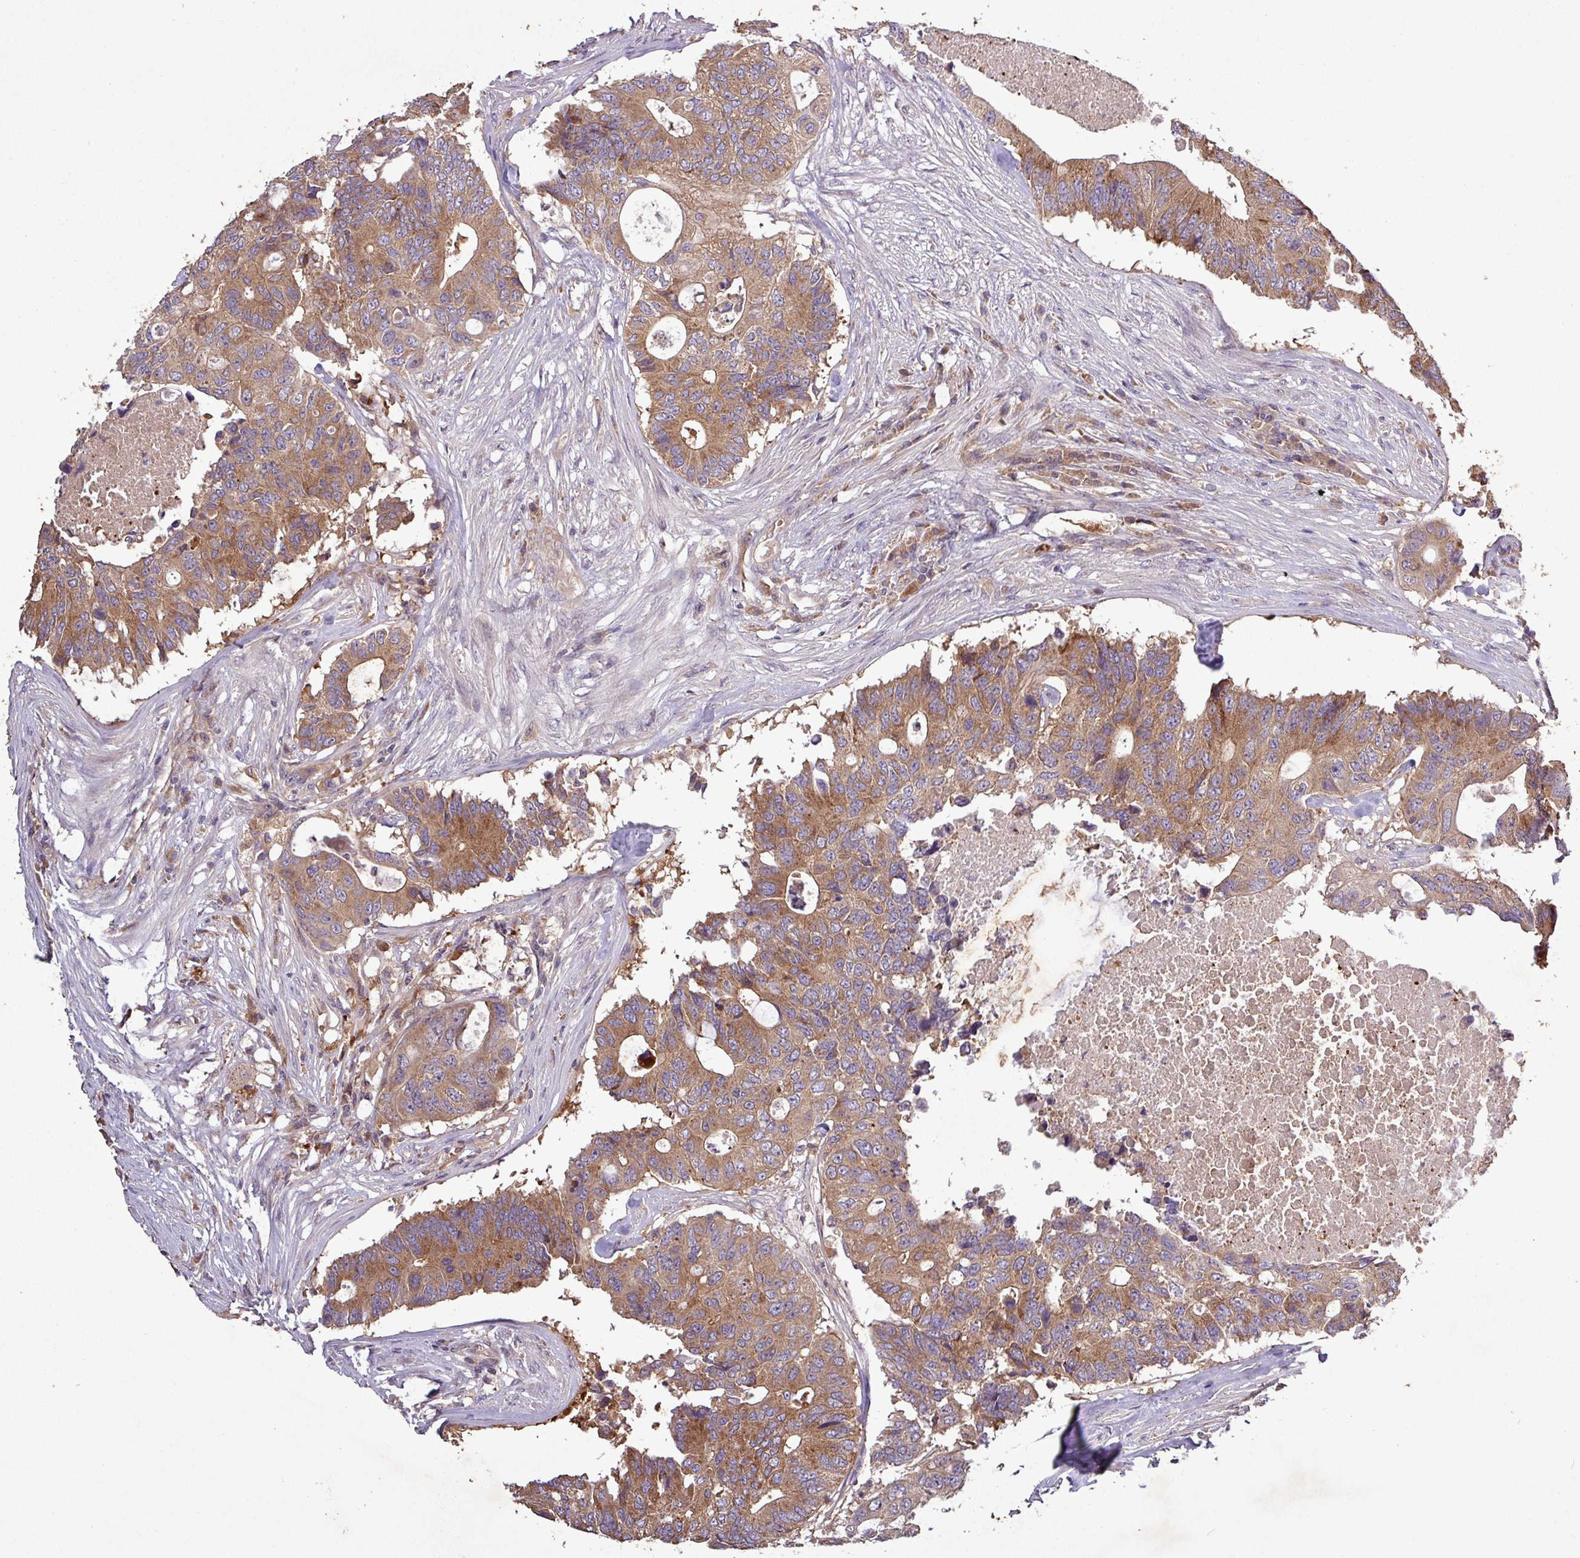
{"staining": {"intensity": "moderate", "quantity": ">75%", "location": "cytoplasmic/membranous"}, "tissue": "colorectal cancer", "cell_type": "Tumor cells", "image_type": "cancer", "snomed": [{"axis": "morphology", "description": "Adenocarcinoma, NOS"}, {"axis": "topography", "description": "Colon"}], "caption": "High-power microscopy captured an IHC photomicrograph of adenocarcinoma (colorectal), revealing moderate cytoplasmic/membranous staining in approximately >75% of tumor cells. Using DAB (3,3'-diaminobenzidine) (brown) and hematoxylin (blue) stains, captured at high magnification using brightfield microscopy.", "gene": "SIRPB2", "patient": {"sex": "male", "age": 71}}